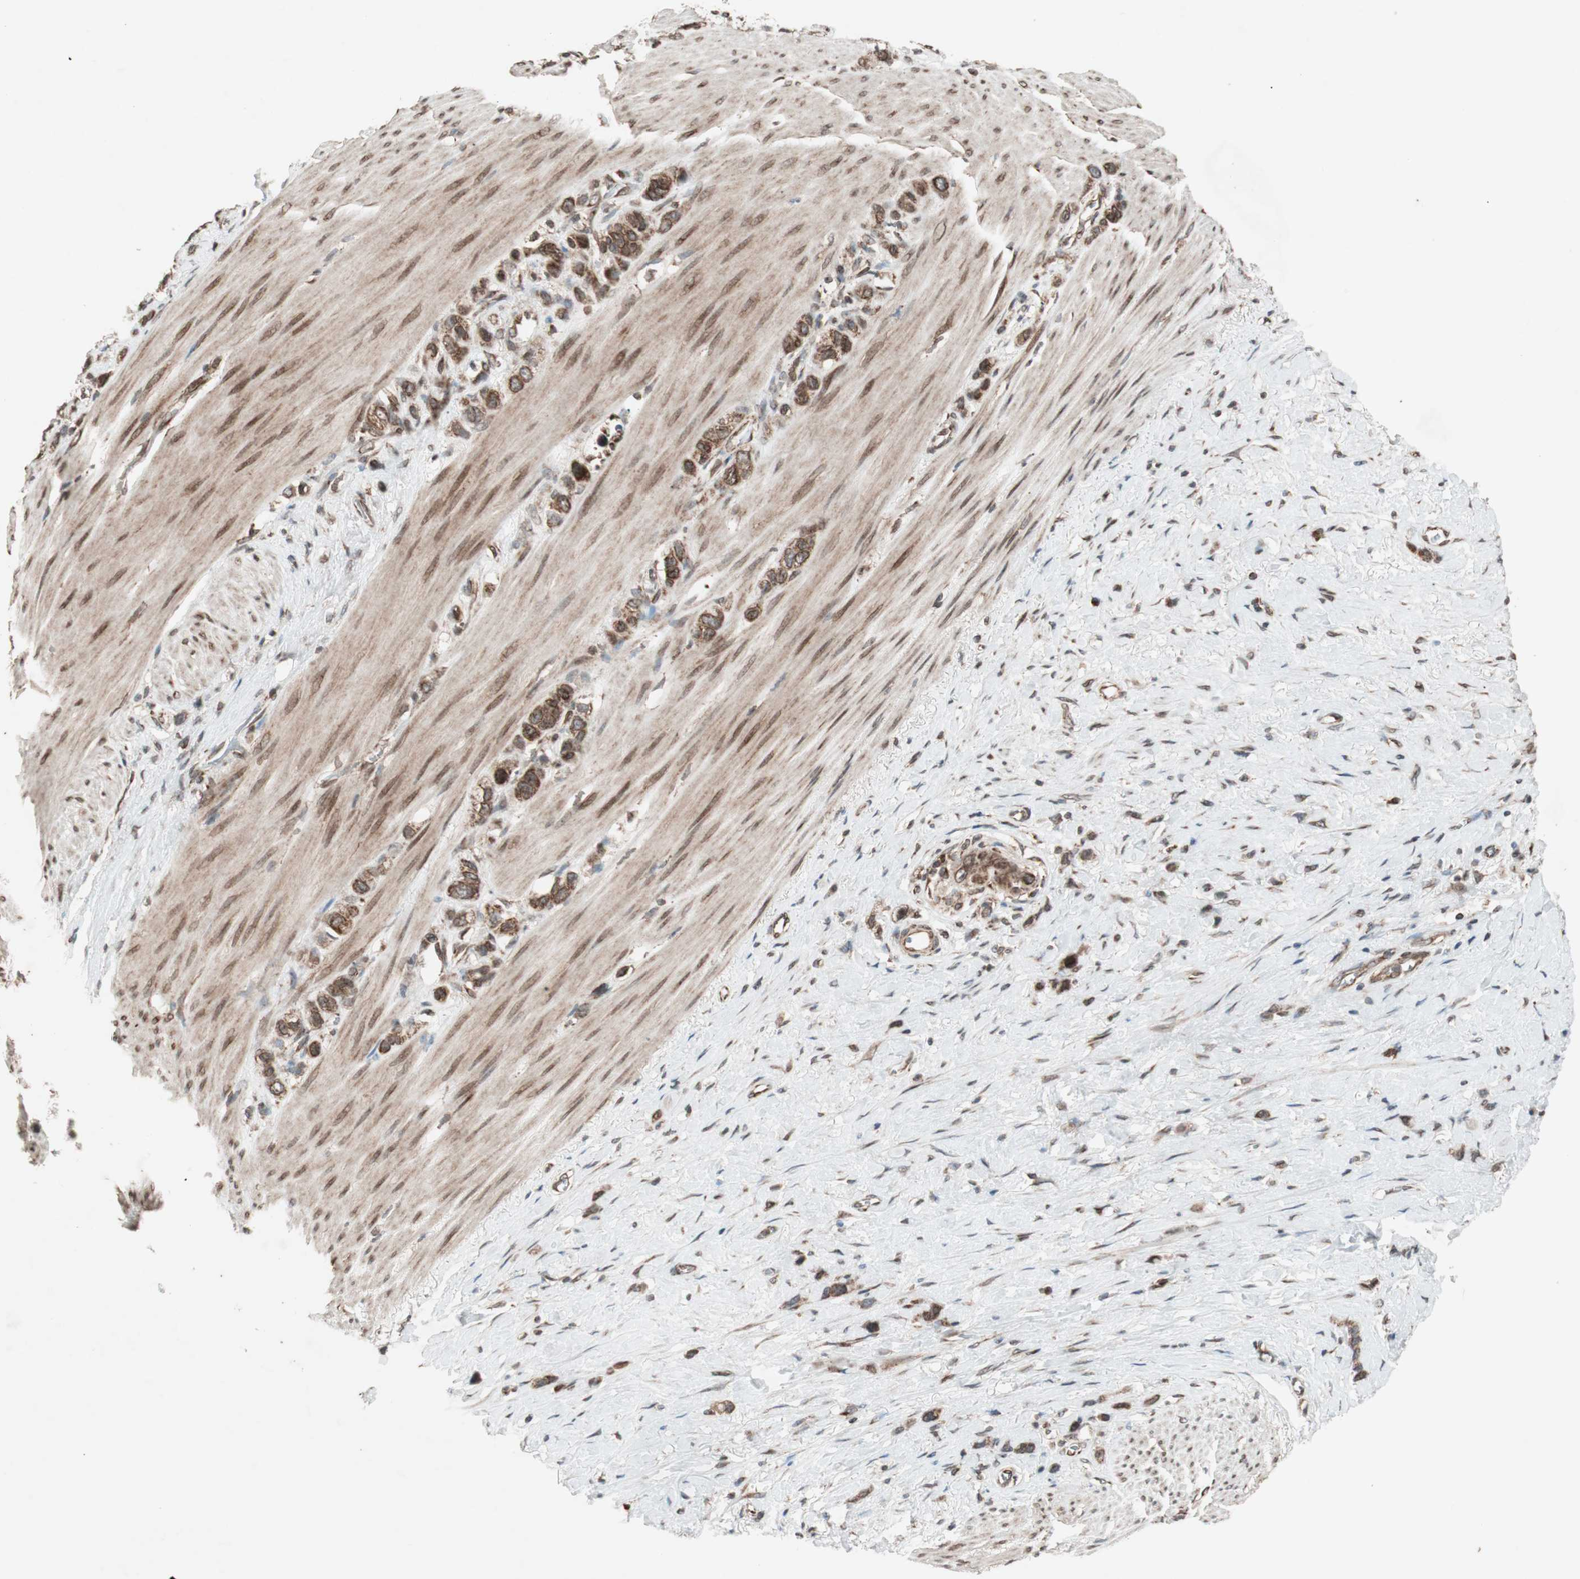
{"staining": {"intensity": "strong", "quantity": ">75%", "location": "cytoplasmic/membranous,nuclear"}, "tissue": "stomach cancer", "cell_type": "Tumor cells", "image_type": "cancer", "snomed": [{"axis": "morphology", "description": "Normal tissue, NOS"}, {"axis": "morphology", "description": "Adenocarcinoma, NOS"}, {"axis": "morphology", "description": "Adenocarcinoma, High grade"}, {"axis": "topography", "description": "Stomach, upper"}, {"axis": "topography", "description": "Stomach"}], "caption": "Strong cytoplasmic/membranous and nuclear staining for a protein is appreciated in about >75% of tumor cells of adenocarcinoma (stomach) using immunohistochemistry.", "gene": "NUP62", "patient": {"sex": "female", "age": 65}}